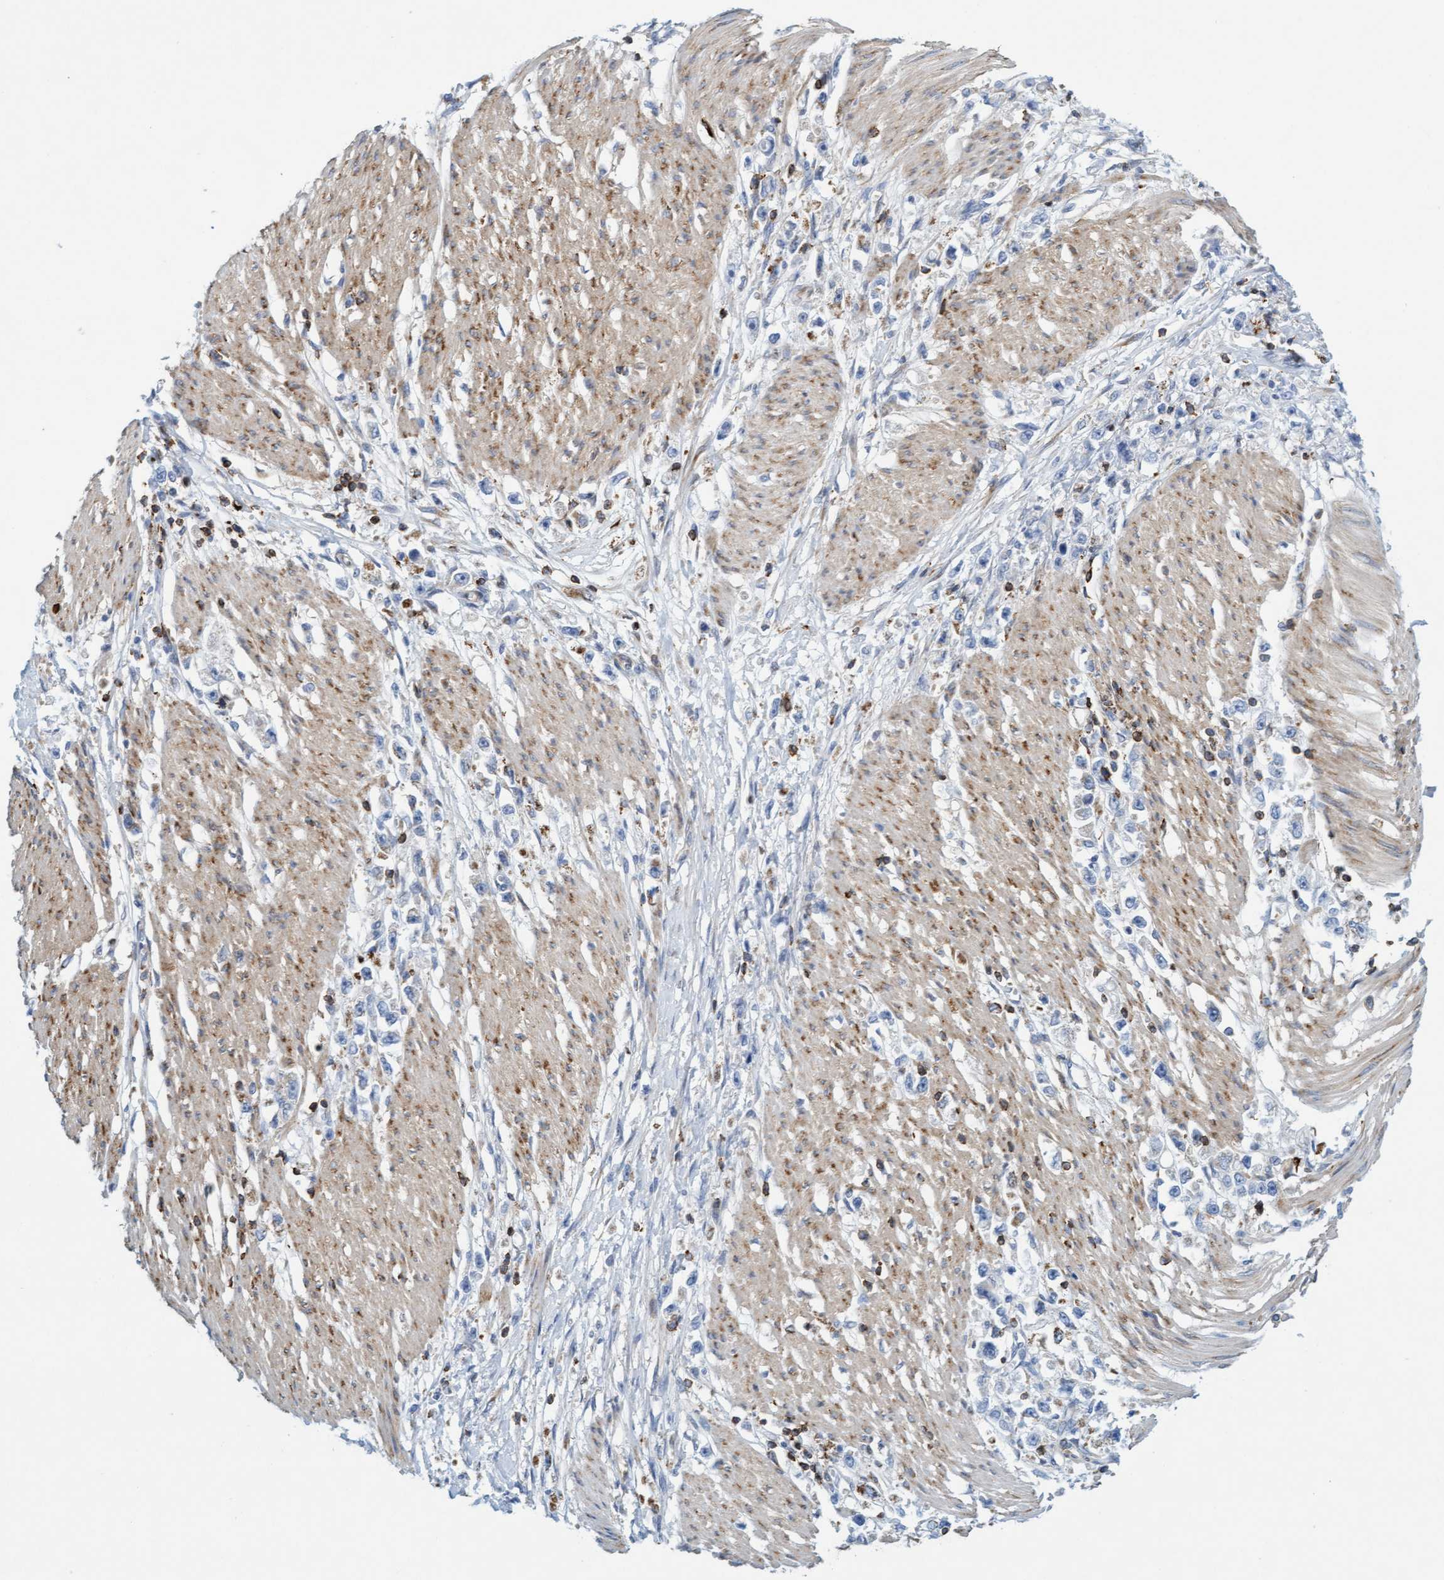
{"staining": {"intensity": "negative", "quantity": "none", "location": "none"}, "tissue": "stomach cancer", "cell_type": "Tumor cells", "image_type": "cancer", "snomed": [{"axis": "morphology", "description": "Adenocarcinoma, NOS"}, {"axis": "topography", "description": "Stomach"}], "caption": "The IHC micrograph has no significant expression in tumor cells of stomach adenocarcinoma tissue.", "gene": "FNBP1", "patient": {"sex": "female", "age": 59}}